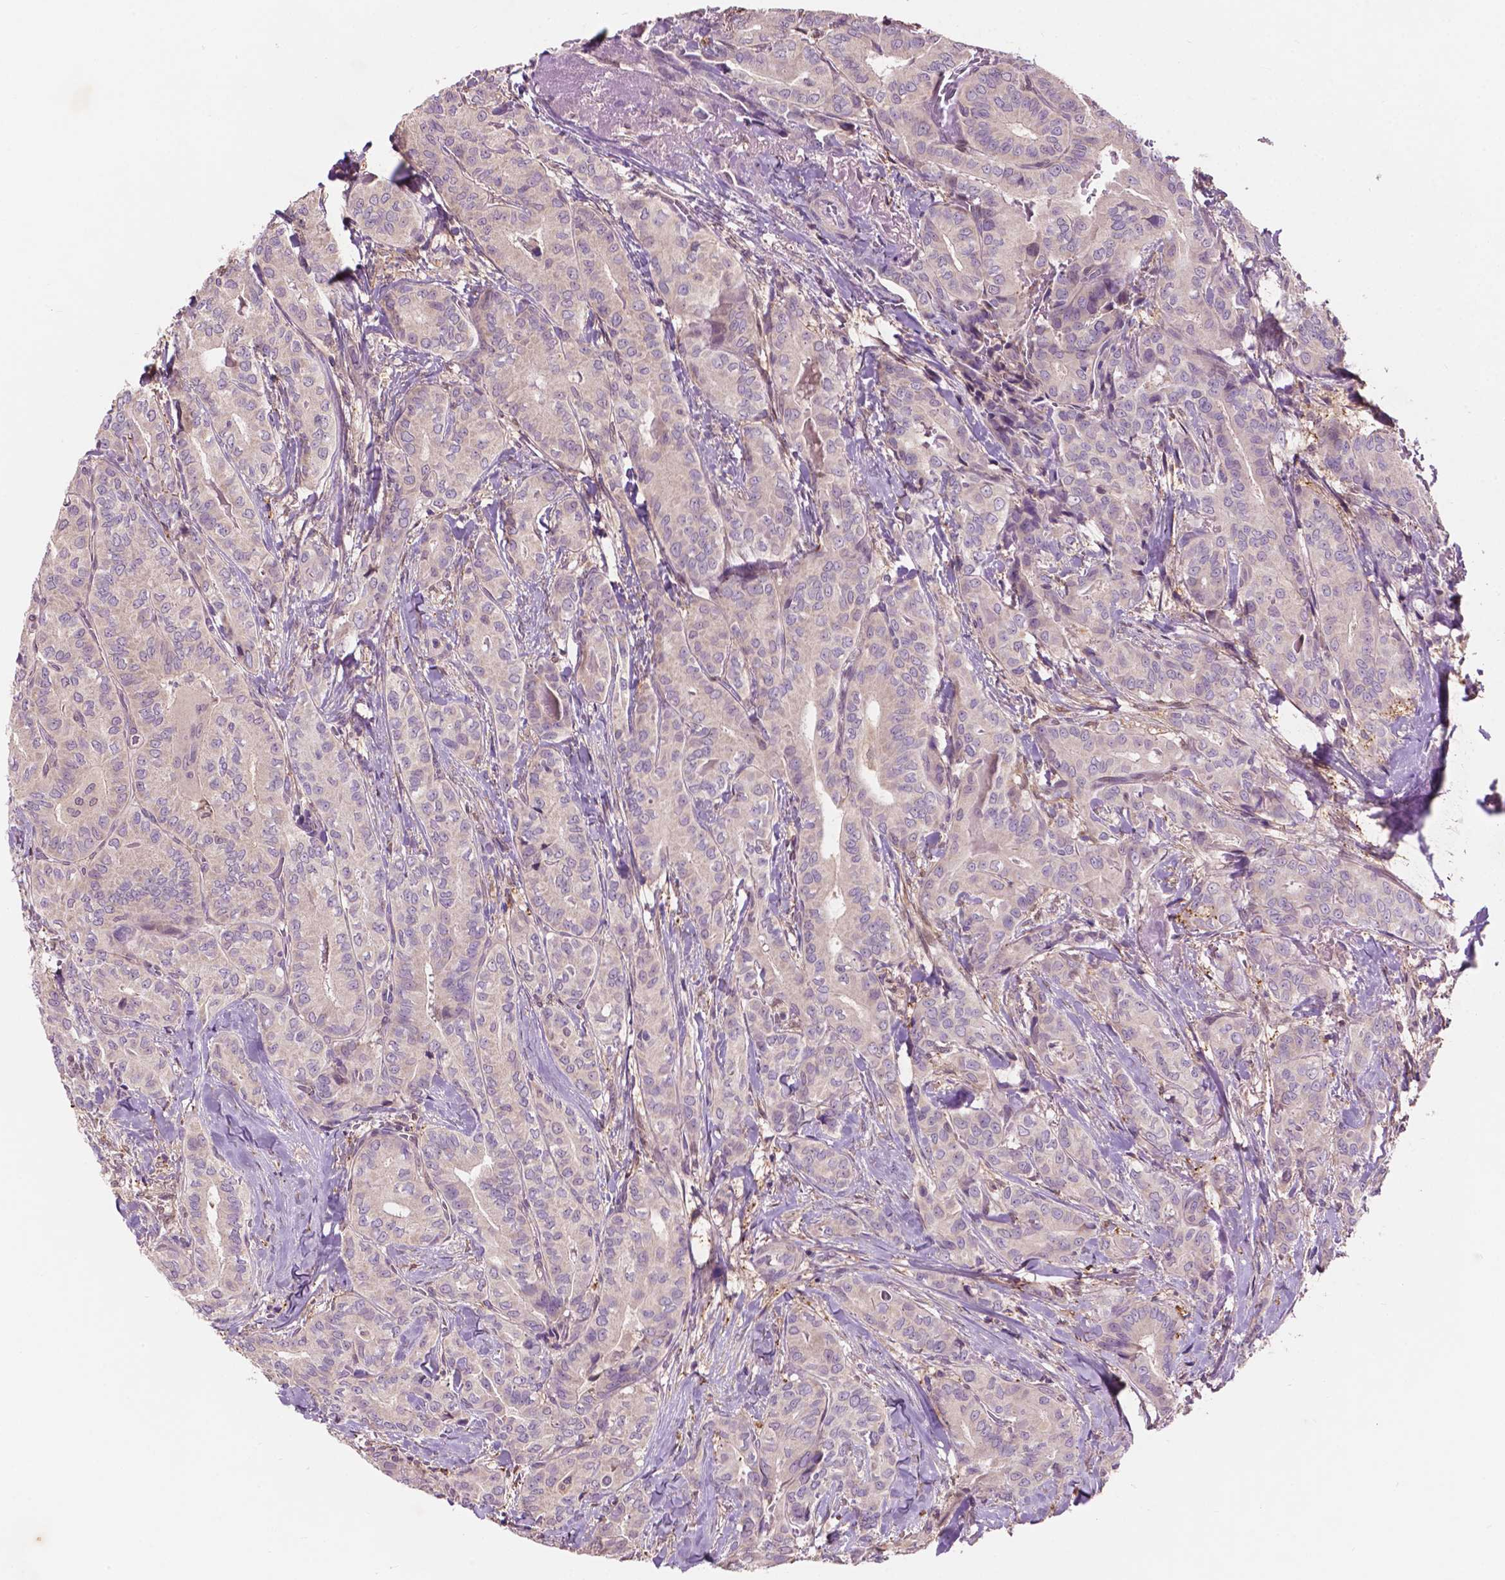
{"staining": {"intensity": "negative", "quantity": "none", "location": "none"}, "tissue": "thyroid cancer", "cell_type": "Tumor cells", "image_type": "cancer", "snomed": [{"axis": "morphology", "description": "Papillary adenocarcinoma, NOS"}, {"axis": "topography", "description": "Thyroid gland"}], "caption": "An image of human thyroid papillary adenocarcinoma is negative for staining in tumor cells.", "gene": "GPR37", "patient": {"sex": "male", "age": 61}}